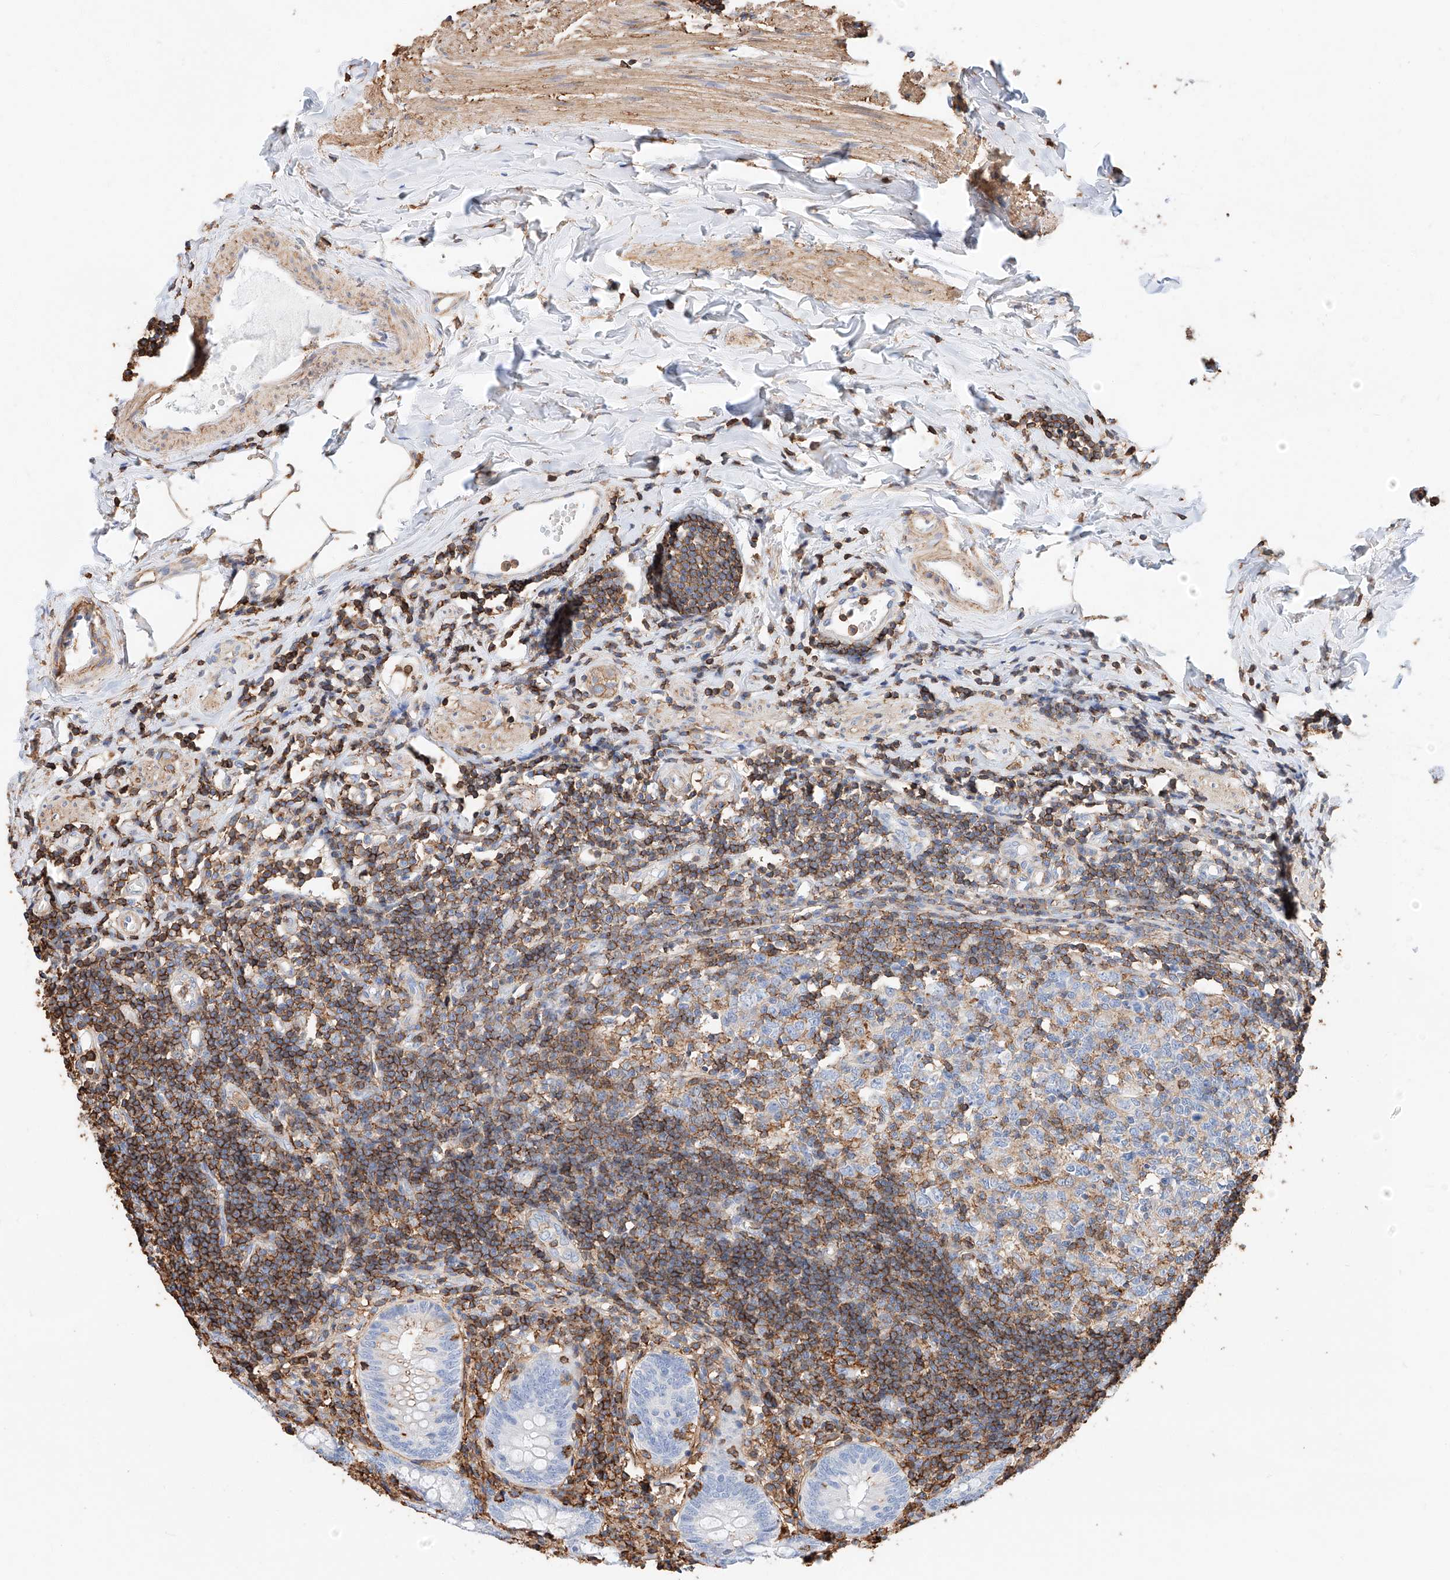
{"staining": {"intensity": "negative", "quantity": "none", "location": "none"}, "tissue": "appendix", "cell_type": "Glandular cells", "image_type": "normal", "snomed": [{"axis": "morphology", "description": "Normal tissue, NOS"}, {"axis": "topography", "description": "Appendix"}], "caption": "Immunohistochemistry (IHC) micrograph of unremarkable appendix: human appendix stained with DAB (3,3'-diaminobenzidine) displays no significant protein expression in glandular cells.", "gene": "WFS1", "patient": {"sex": "female", "age": 54}}